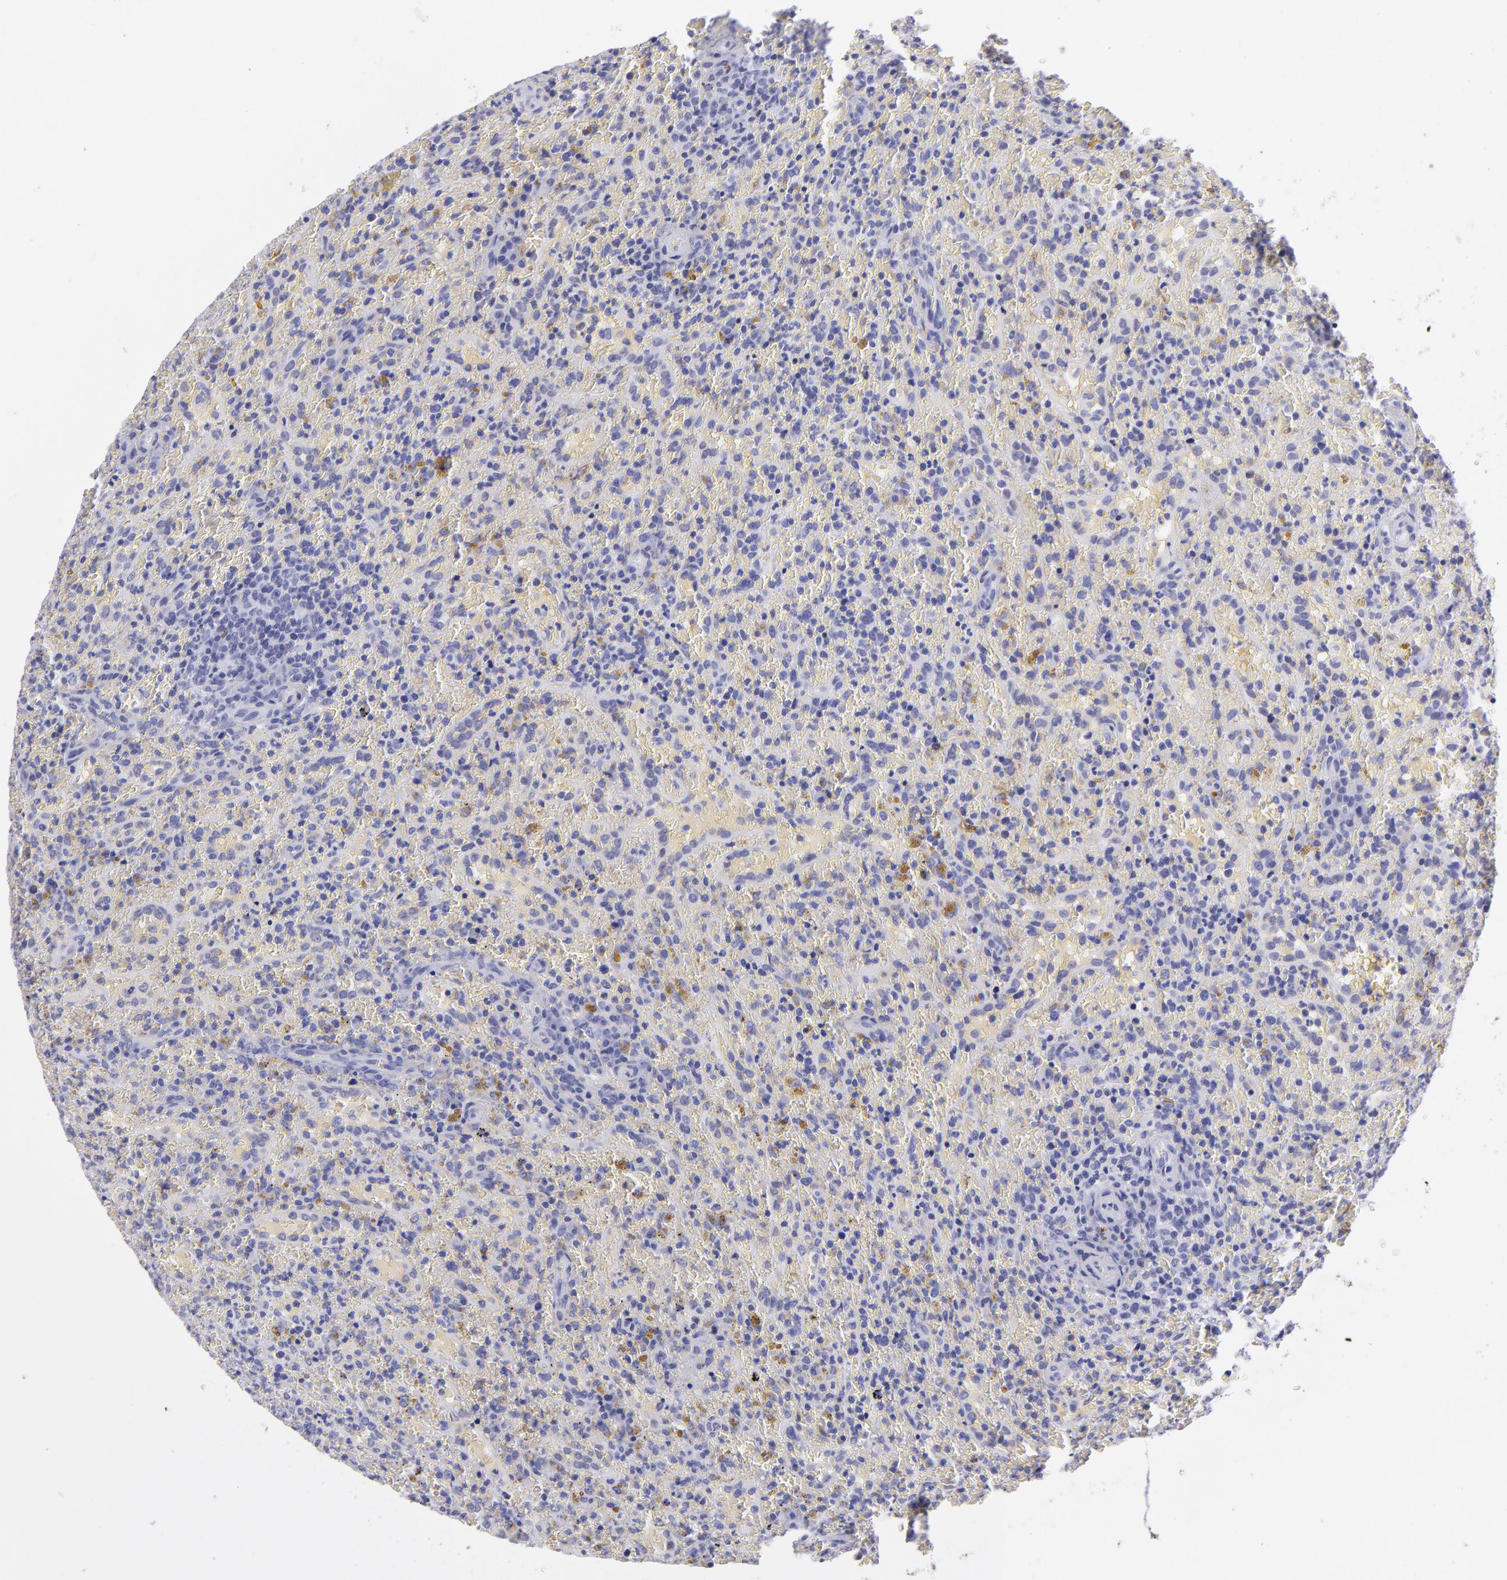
{"staining": {"intensity": "negative", "quantity": "none", "location": "none"}, "tissue": "lymphoma", "cell_type": "Tumor cells", "image_type": "cancer", "snomed": [{"axis": "morphology", "description": "Malignant lymphoma, non-Hodgkin's type, High grade"}, {"axis": "topography", "description": "Spleen"}, {"axis": "topography", "description": "Lymph node"}], "caption": "IHC of lymphoma exhibits no staining in tumor cells.", "gene": "PVALB", "patient": {"sex": "female", "age": 70}}